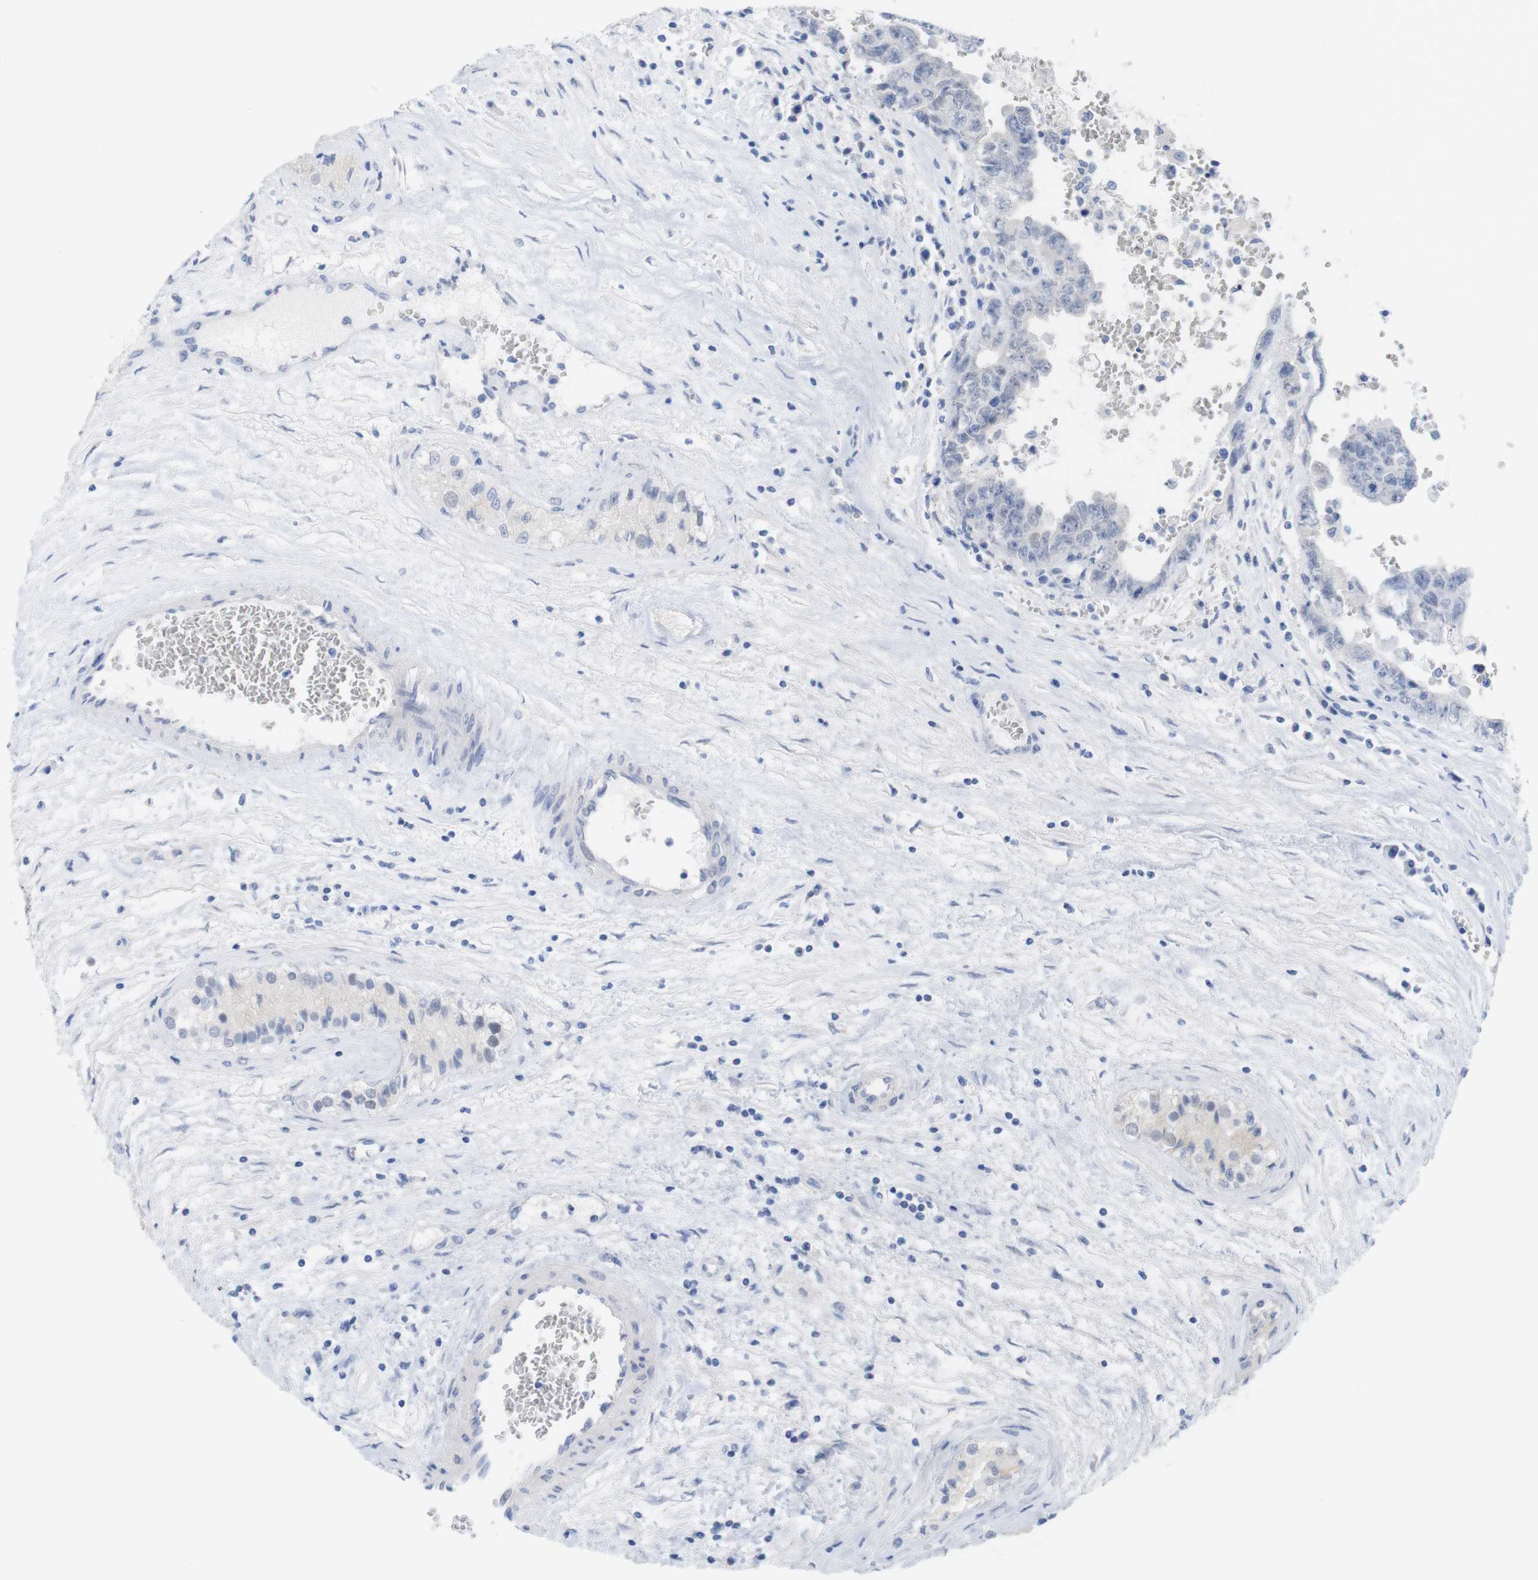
{"staining": {"intensity": "negative", "quantity": "none", "location": "none"}, "tissue": "testis cancer", "cell_type": "Tumor cells", "image_type": "cancer", "snomed": [{"axis": "morphology", "description": "Carcinoma, Embryonal, NOS"}, {"axis": "topography", "description": "Testis"}], "caption": "This is an immunohistochemistry micrograph of embryonal carcinoma (testis). There is no positivity in tumor cells.", "gene": "PNMA1", "patient": {"sex": "male", "age": 28}}